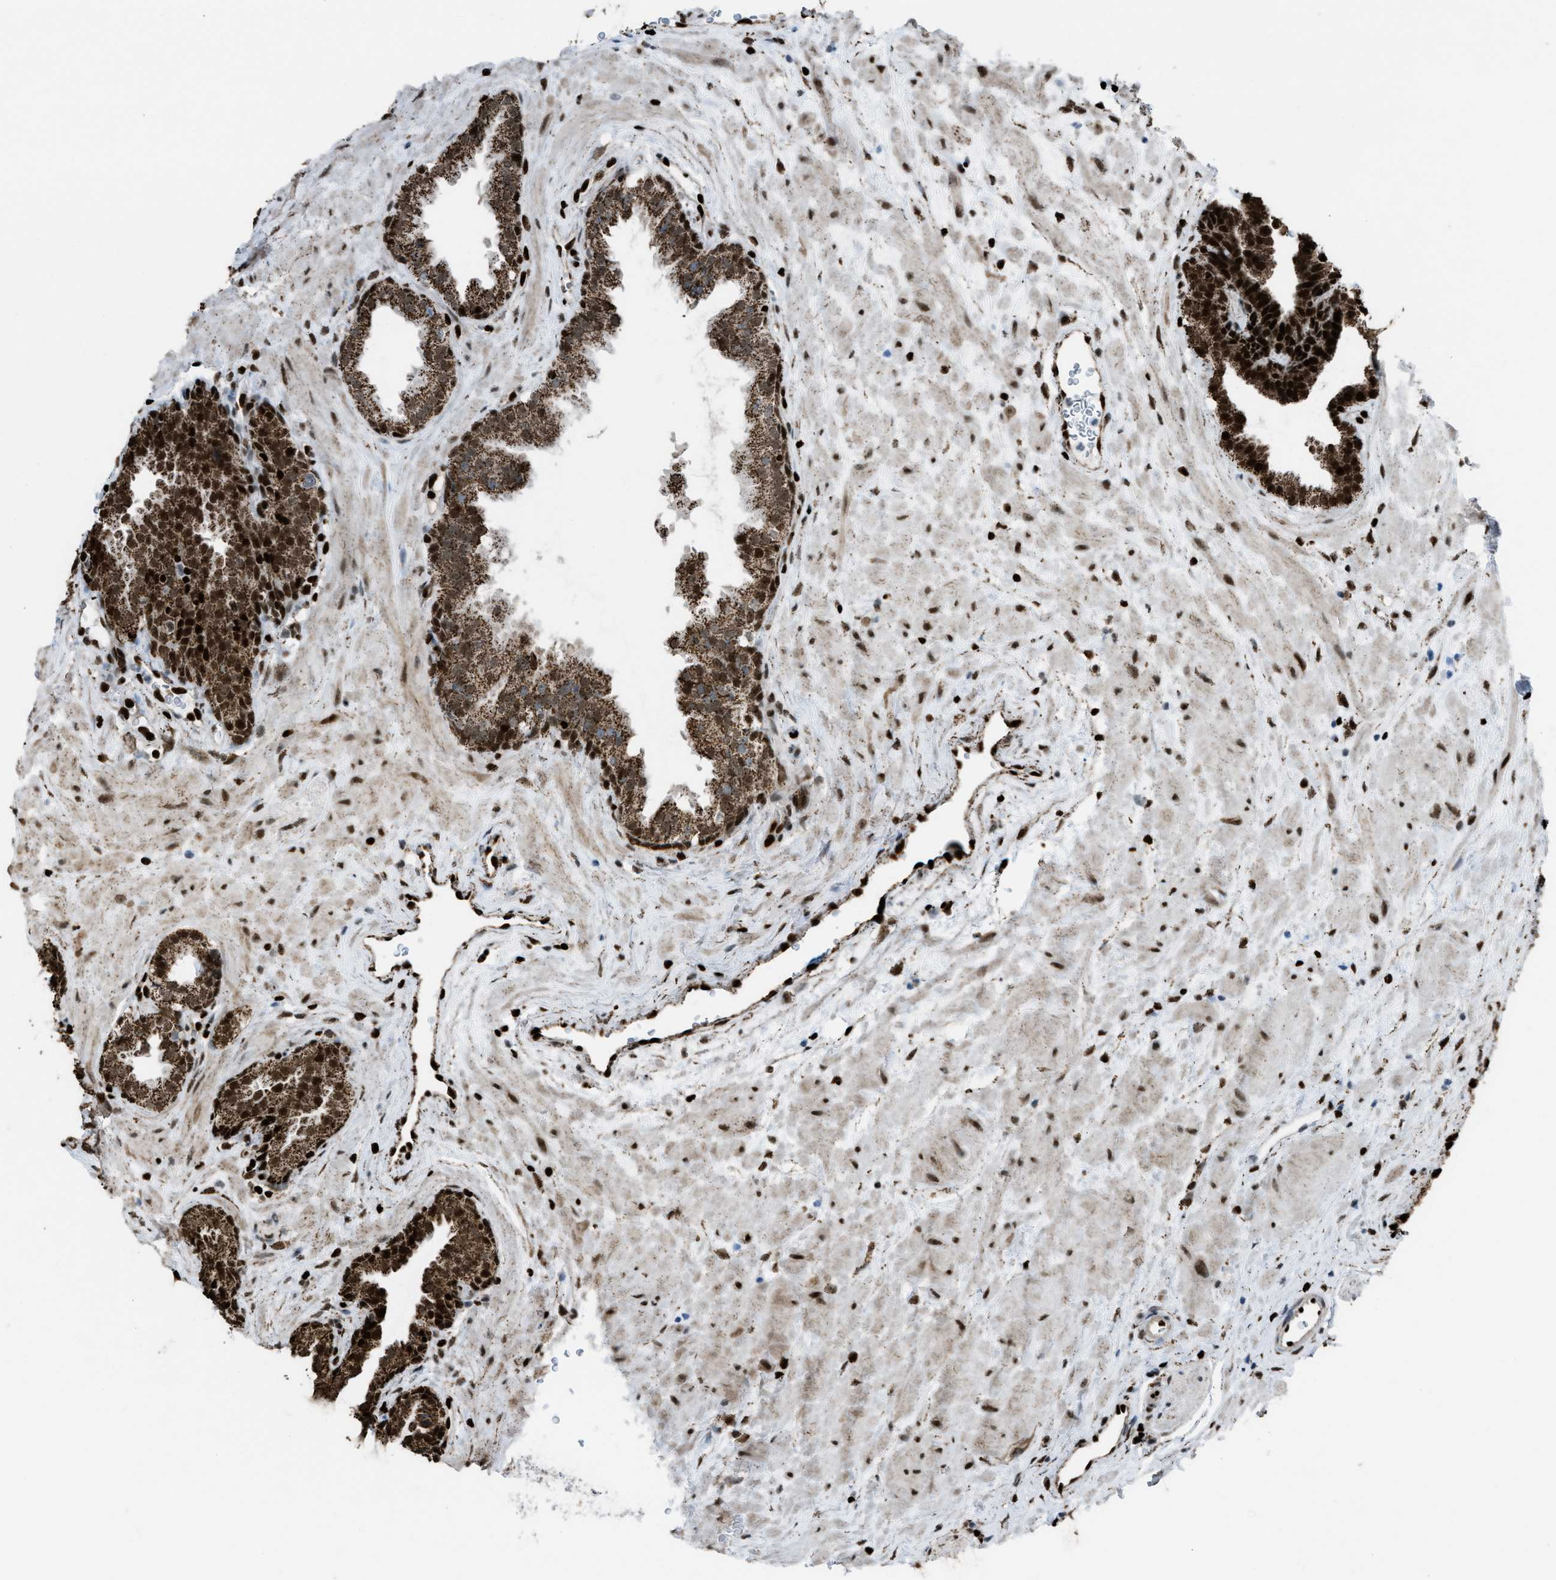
{"staining": {"intensity": "strong", "quantity": ">75%", "location": "cytoplasmic/membranous,nuclear"}, "tissue": "prostate", "cell_type": "Glandular cells", "image_type": "normal", "snomed": [{"axis": "morphology", "description": "Normal tissue, NOS"}, {"axis": "topography", "description": "Prostate"}], "caption": "An immunohistochemistry photomicrograph of benign tissue is shown. Protein staining in brown highlights strong cytoplasmic/membranous,nuclear positivity in prostate within glandular cells. The staining is performed using DAB brown chromogen to label protein expression. The nuclei are counter-stained blue using hematoxylin.", "gene": "SLFN5", "patient": {"sex": "male", "age": 51}}